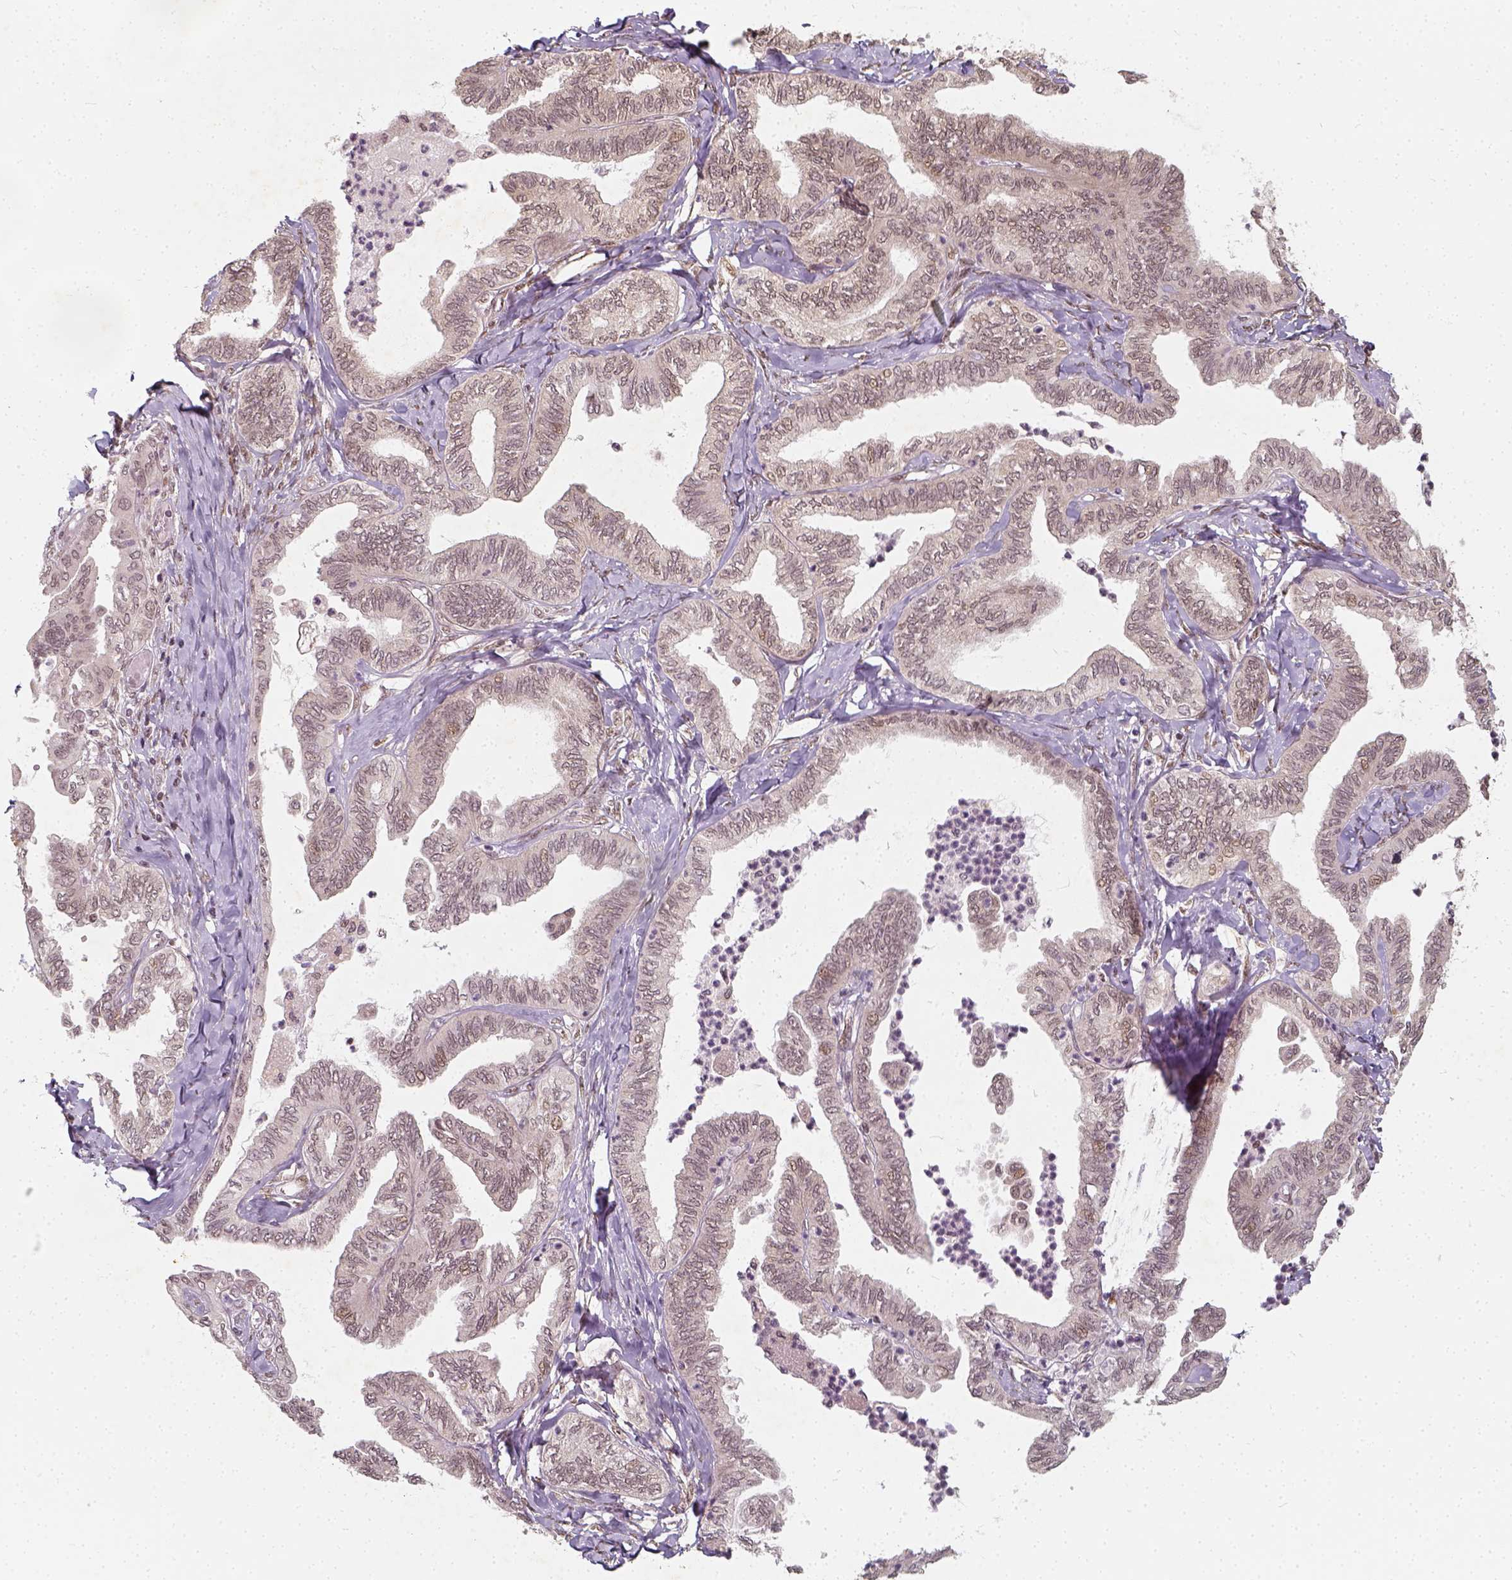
{"staining": {"intensity": "negative", "quantity": "none", "location": "none"}, "tissue": "ovarian cancer", "cell_type": "Tumor cells", "image_type": "cancer", "snomed": [{"axis": "morphology", "description": "Carcinoma, endometroid"}, {"axis": "topography", "description": "Ovary"}], "caption": "Protein analysis of ovarian cancer exhibits no significant positivity in tumor cells. Brightfield microscopy of immunohistochemistry stained with DAB (brown) and hematoxylin (blue), captured at high magnification.", "gene": "ZMAT3", "patient": {"sex": "female", "age": 70}}